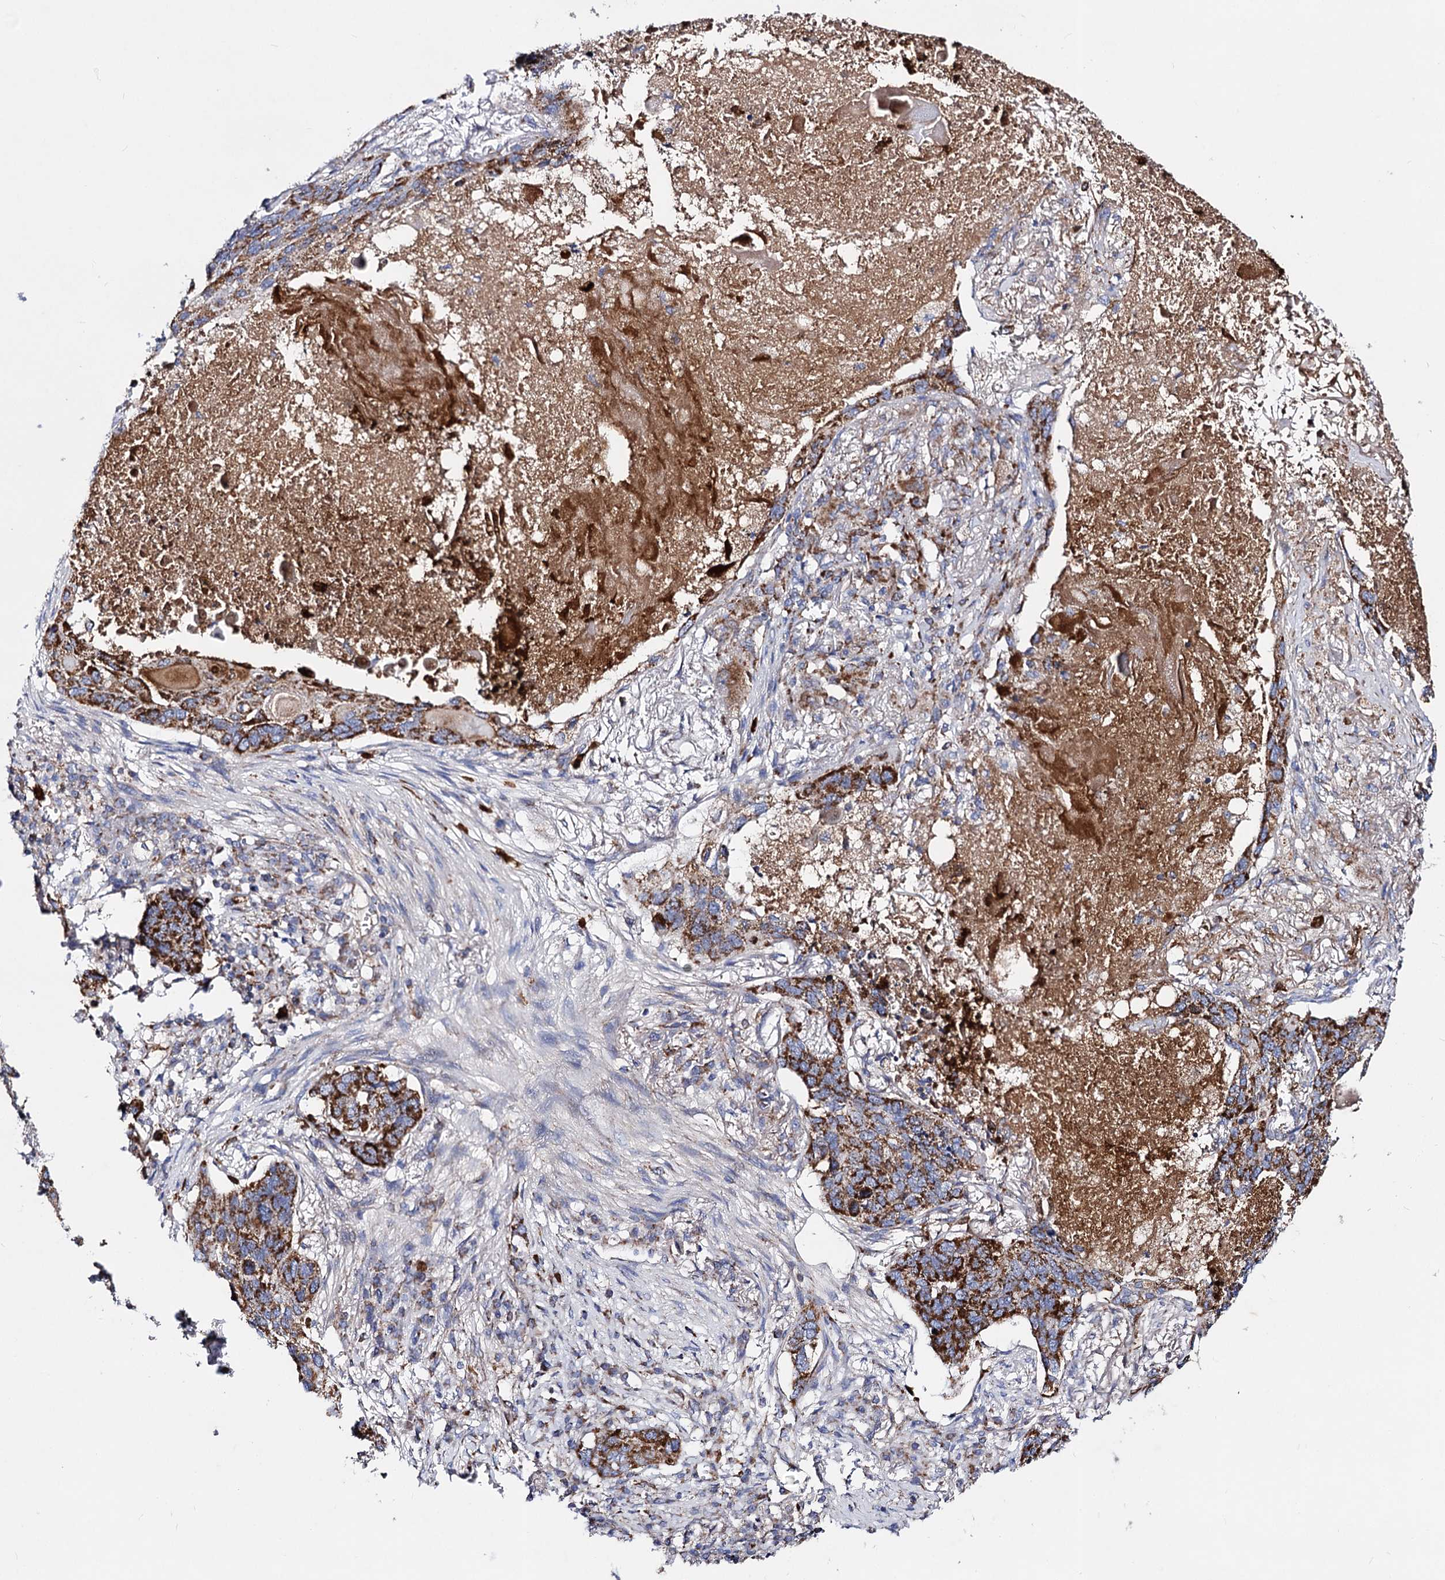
{"staining": {"intensity": "moderate", "quantity": "25%-75%", "location": "cytoplasmic/membranous"}, "tissue": "lung cancer", "cell_type": "Tumor cells", "image_type": "cancer", "snomed": [{"axis": "morphology", "description": "Squamous cell carcinoma, NOS"}, {"axis": "topography", "description": "Lung"}], "caption": "A brown stain highlights moderate cytoplasmic/membranous expression of a protein in human lung squamous cell carcinoma tumor cells. Nuclei are stained in blue.", "gene": "ACAD9", "patient": {"sex": "female", "age": 63}}